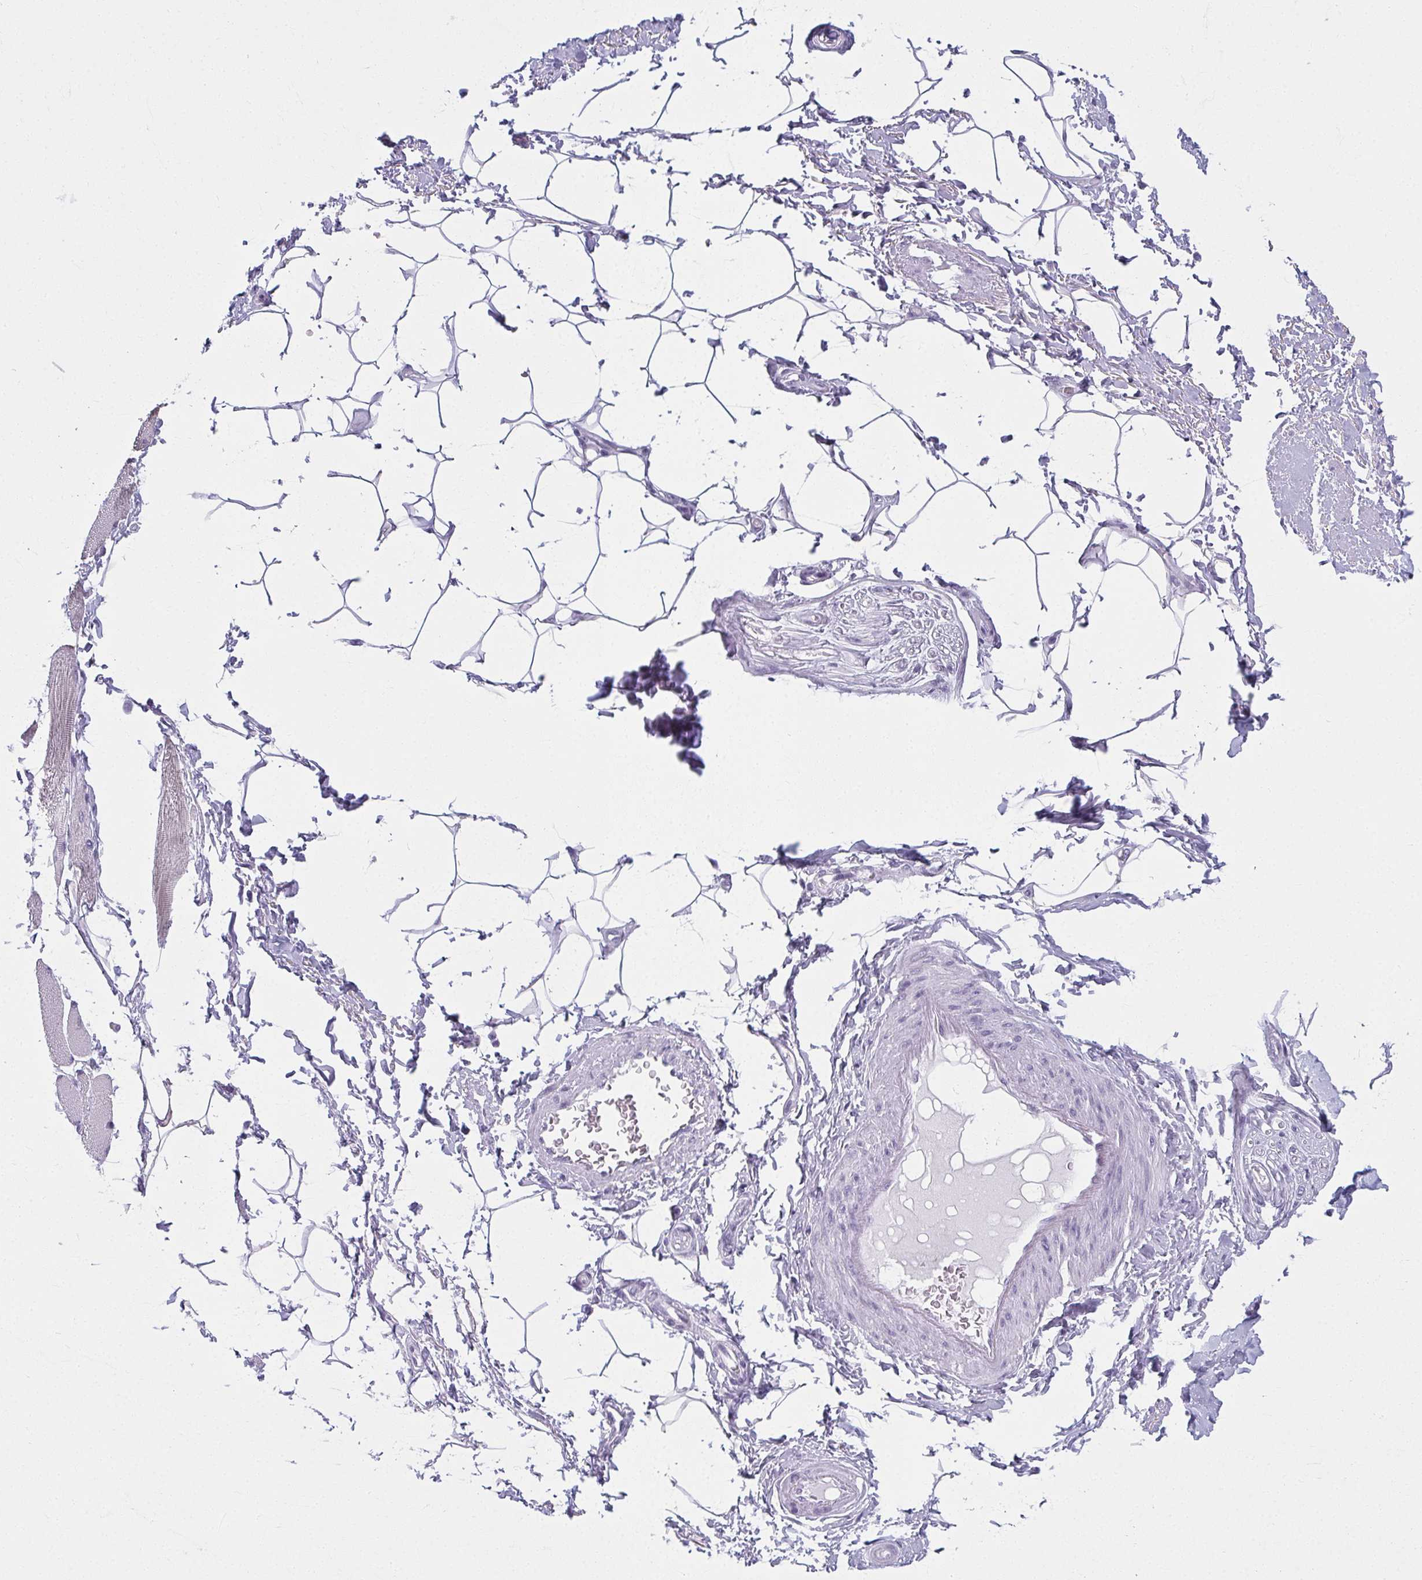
{"staining": {"intensity": "negative", "quantity": "none", "location": "none"}, "tissue": "adipose tissue", "cell_type": "Adipocytes", "image_type": "normal", "snomed": [{"axis": "morphology", "description": "Normal tissue, NOS"}, {"axis": "topography", "description": "Peripheral nerve tissue"}], "caption": "Immunohistochemistry (IHC) photomicrograph of unremarkable adipose tissue stained for a protein (brown), which exhibits no expression in adipocytes.", "gene": "MOBP", "patient": {"sex": "male", "age": 51}}